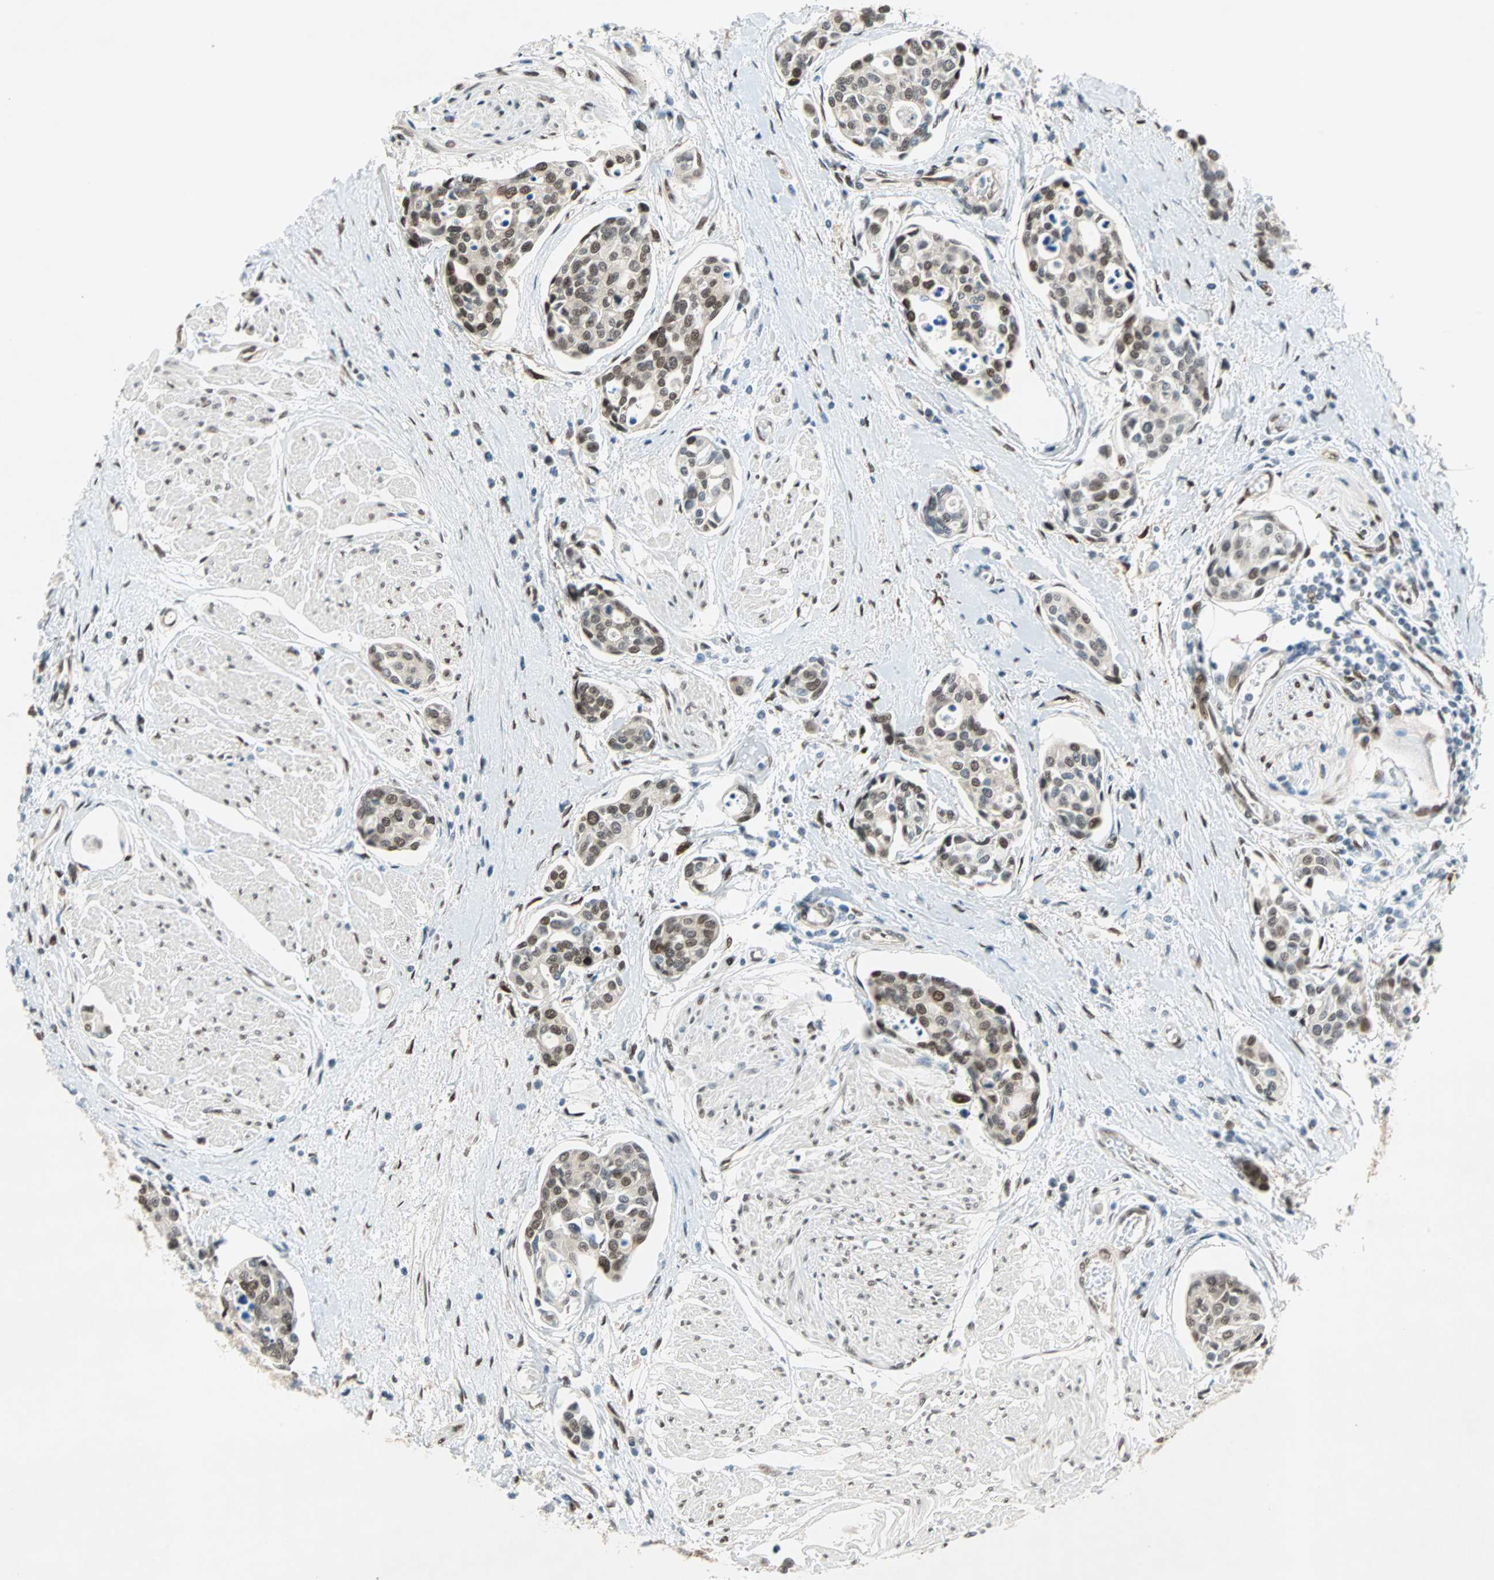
{"staining": {"intensity": "moderate", "quantity": ">75%", "location": "cytoplasmic/membranous,nuclear"}, "tissue": "urothelial cancer", "cell_type": "Tumor cells", "image_type": "cancer", "snomed": [{"axis": "morphology", "description": "Urothelial carcinoma, High grade"}, {"axis": "topography", "description": "Urinary bladder"}], "caption": "Brown immunohistochemical staining in urothelial cancer reveals moderate cytoplasmic/membranous and nuclear expression in about >75% of tumor cells.", "gene": "WWTR1", "patient": {"sex": "male", "age": 78}}